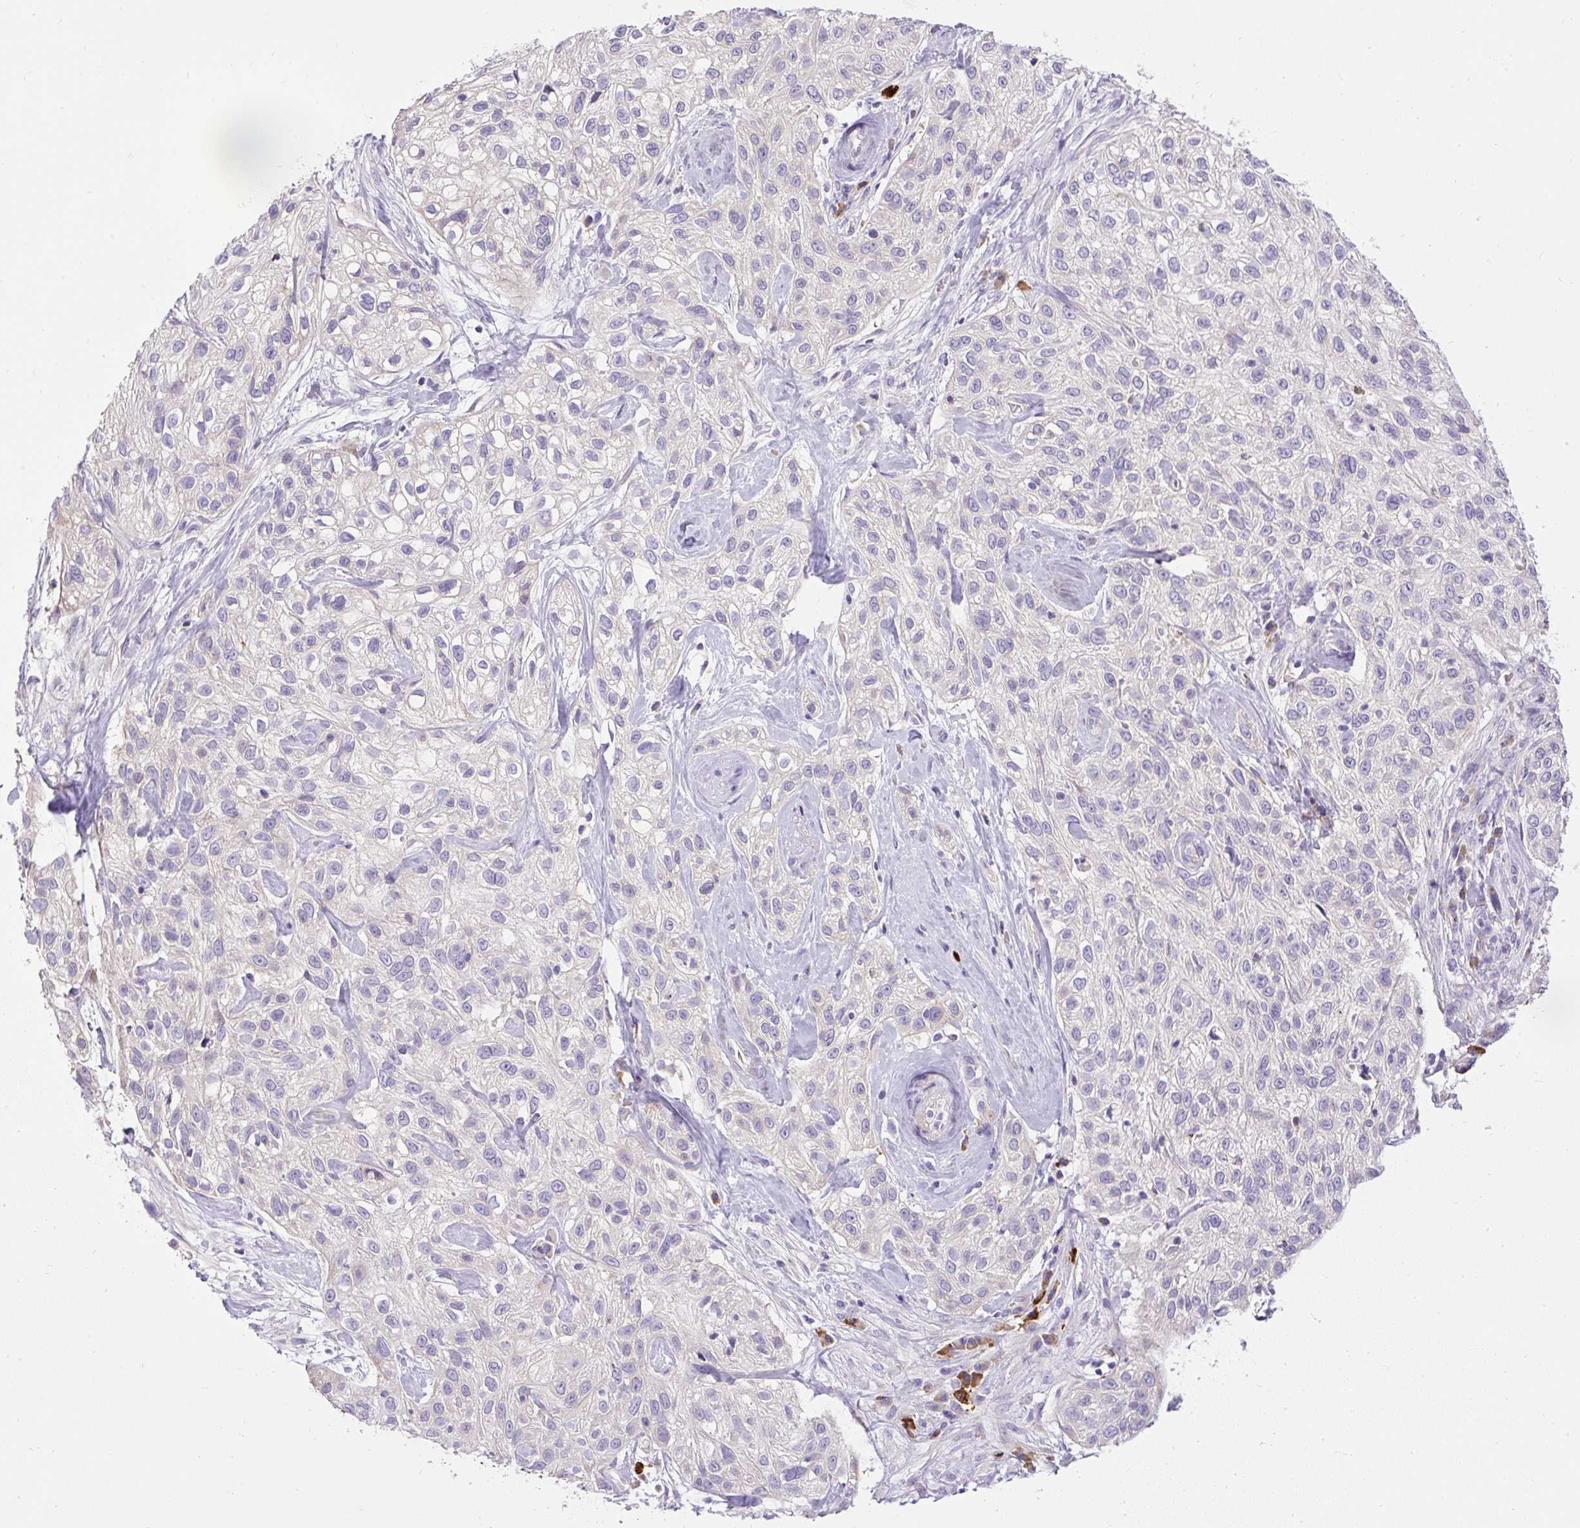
{"staining": {"intensity": "negative", "quantity": "none", "location": "none"}, "tissue": "skin cancer", "cell_type": "Tumor cells", "image_type": "cancer", "snomed": [{"axis": "morphology", "description": "Squamous cell carcinoma, NOS"}, {"axis": "topography", "description": "Skin"}], "caption": "Immunohistochemistry (IHC) of human skin cancer (squamous cell carcinoma) demonstrates no expression in tumor cells.", "gene": "CFAP47", "patient": {"sex": "male", "age": 82}}